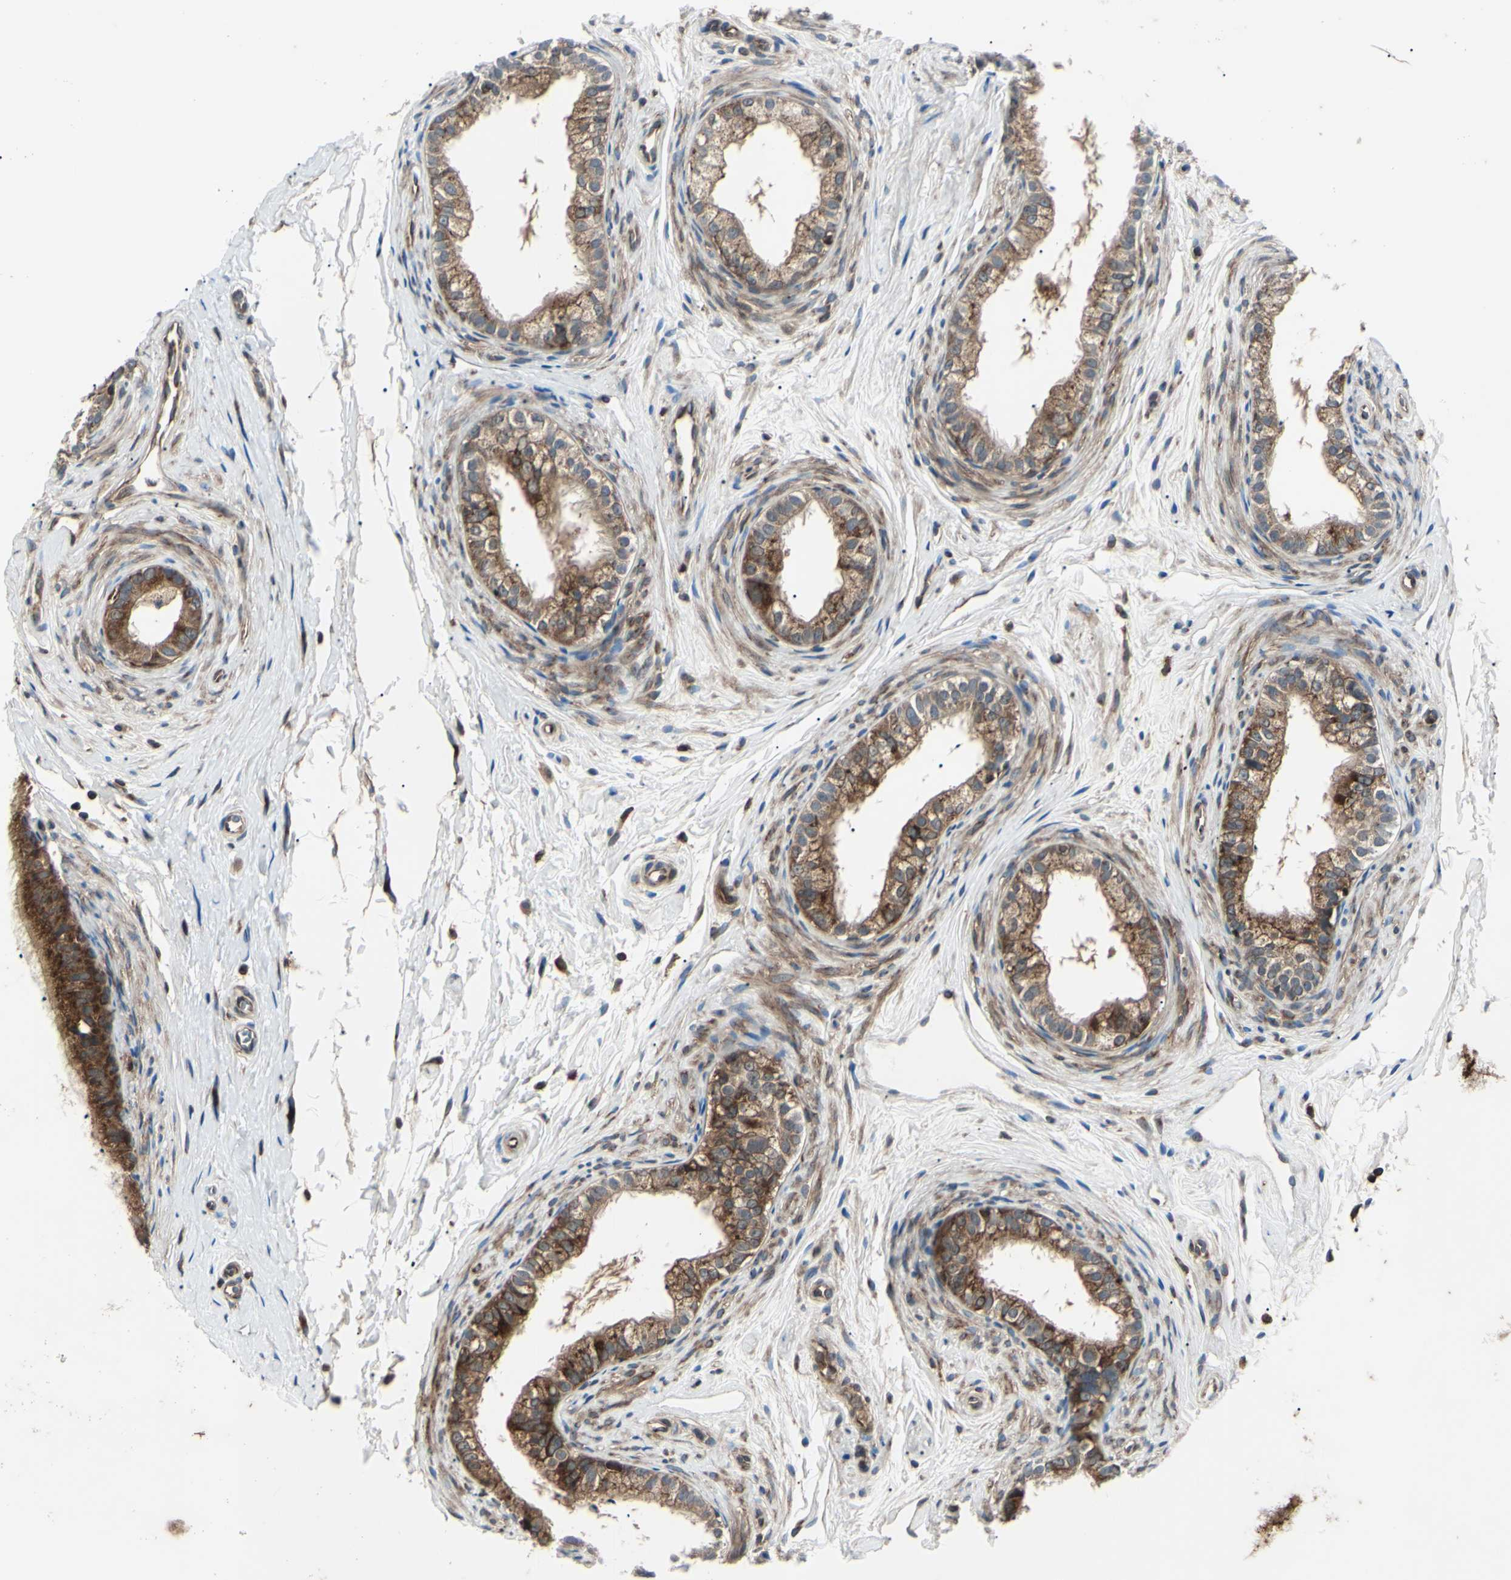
{"staining": {"intensity": "strong", "quantity": "25%-75%", "location": "cytoplasmic/membranous"}, "tissue": "epididymis", "cell_type": "Glandular cells", "image_type": "normal", "snomed": [{"axis": "morphology", "description": "Normal tissue, NOS"}, {"axis": "topography", "description": "Epididymis"}], "caption": "A brown stain shows strong cytoplasmic/membranous staining of a protein in glandular cells of unremarkable epididymis.", "gene": "MAPRE1", "patient": {"sex": "male", "age": 56}}